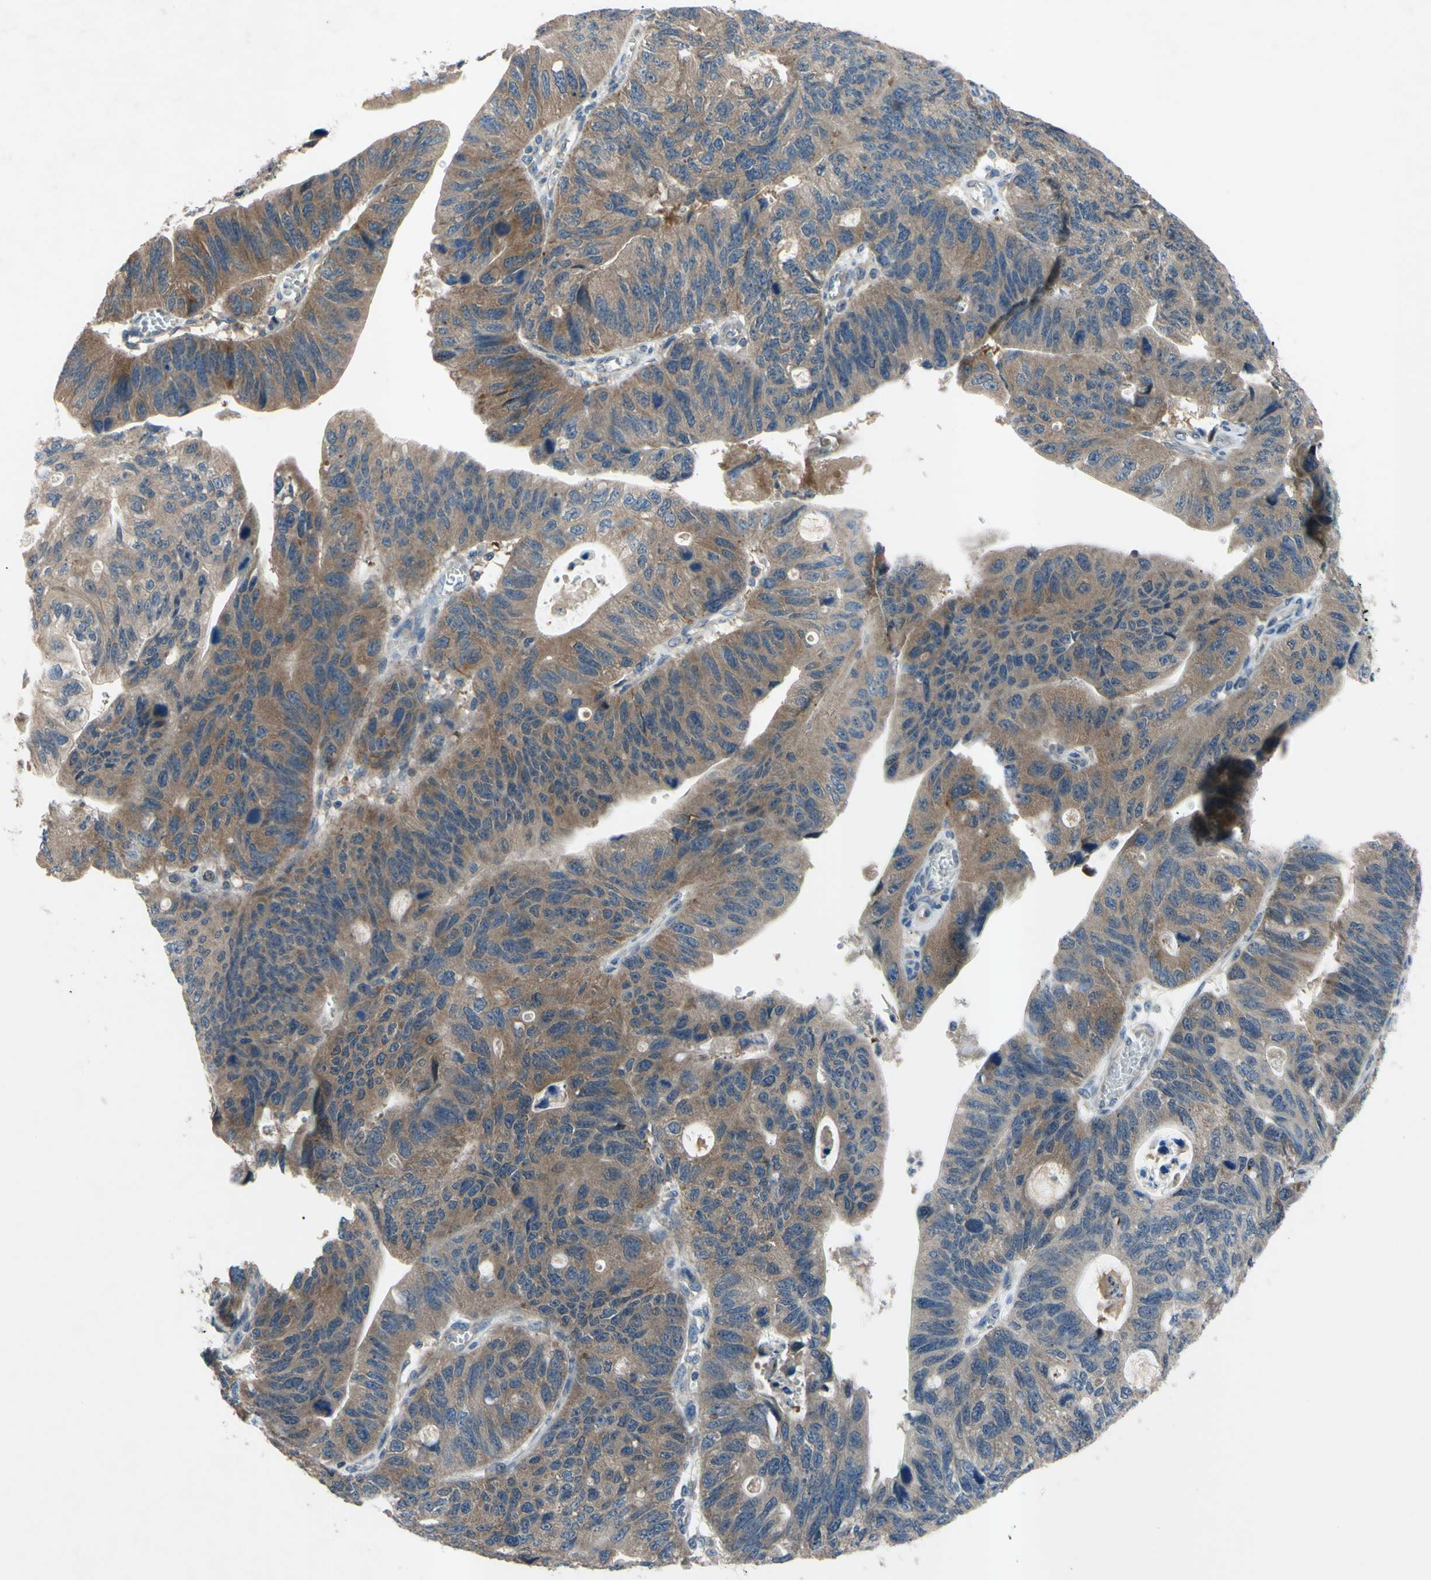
{"staining": {"intensity": "moderate", "quantity": ">75%", "location": "cytoplasmic/membranous"}, "tissue": "stomach cancer", "cell_type": "Tumor cells", "image_type": "cancer", "snomed": [{"axis": "morphology", "description": "Adenocarcinoma, NOS"}, {"axis": "topography", "description": "Stomach"}], "caption": "Adenocarcinoma (stomach) stained for a protein (brown) displays moderate cytoplasmic/membranous positive positivity in approximately >75% of tumor cells.", "gene": "HILPDA", "patient": {"sex": "male", "age": 59}}